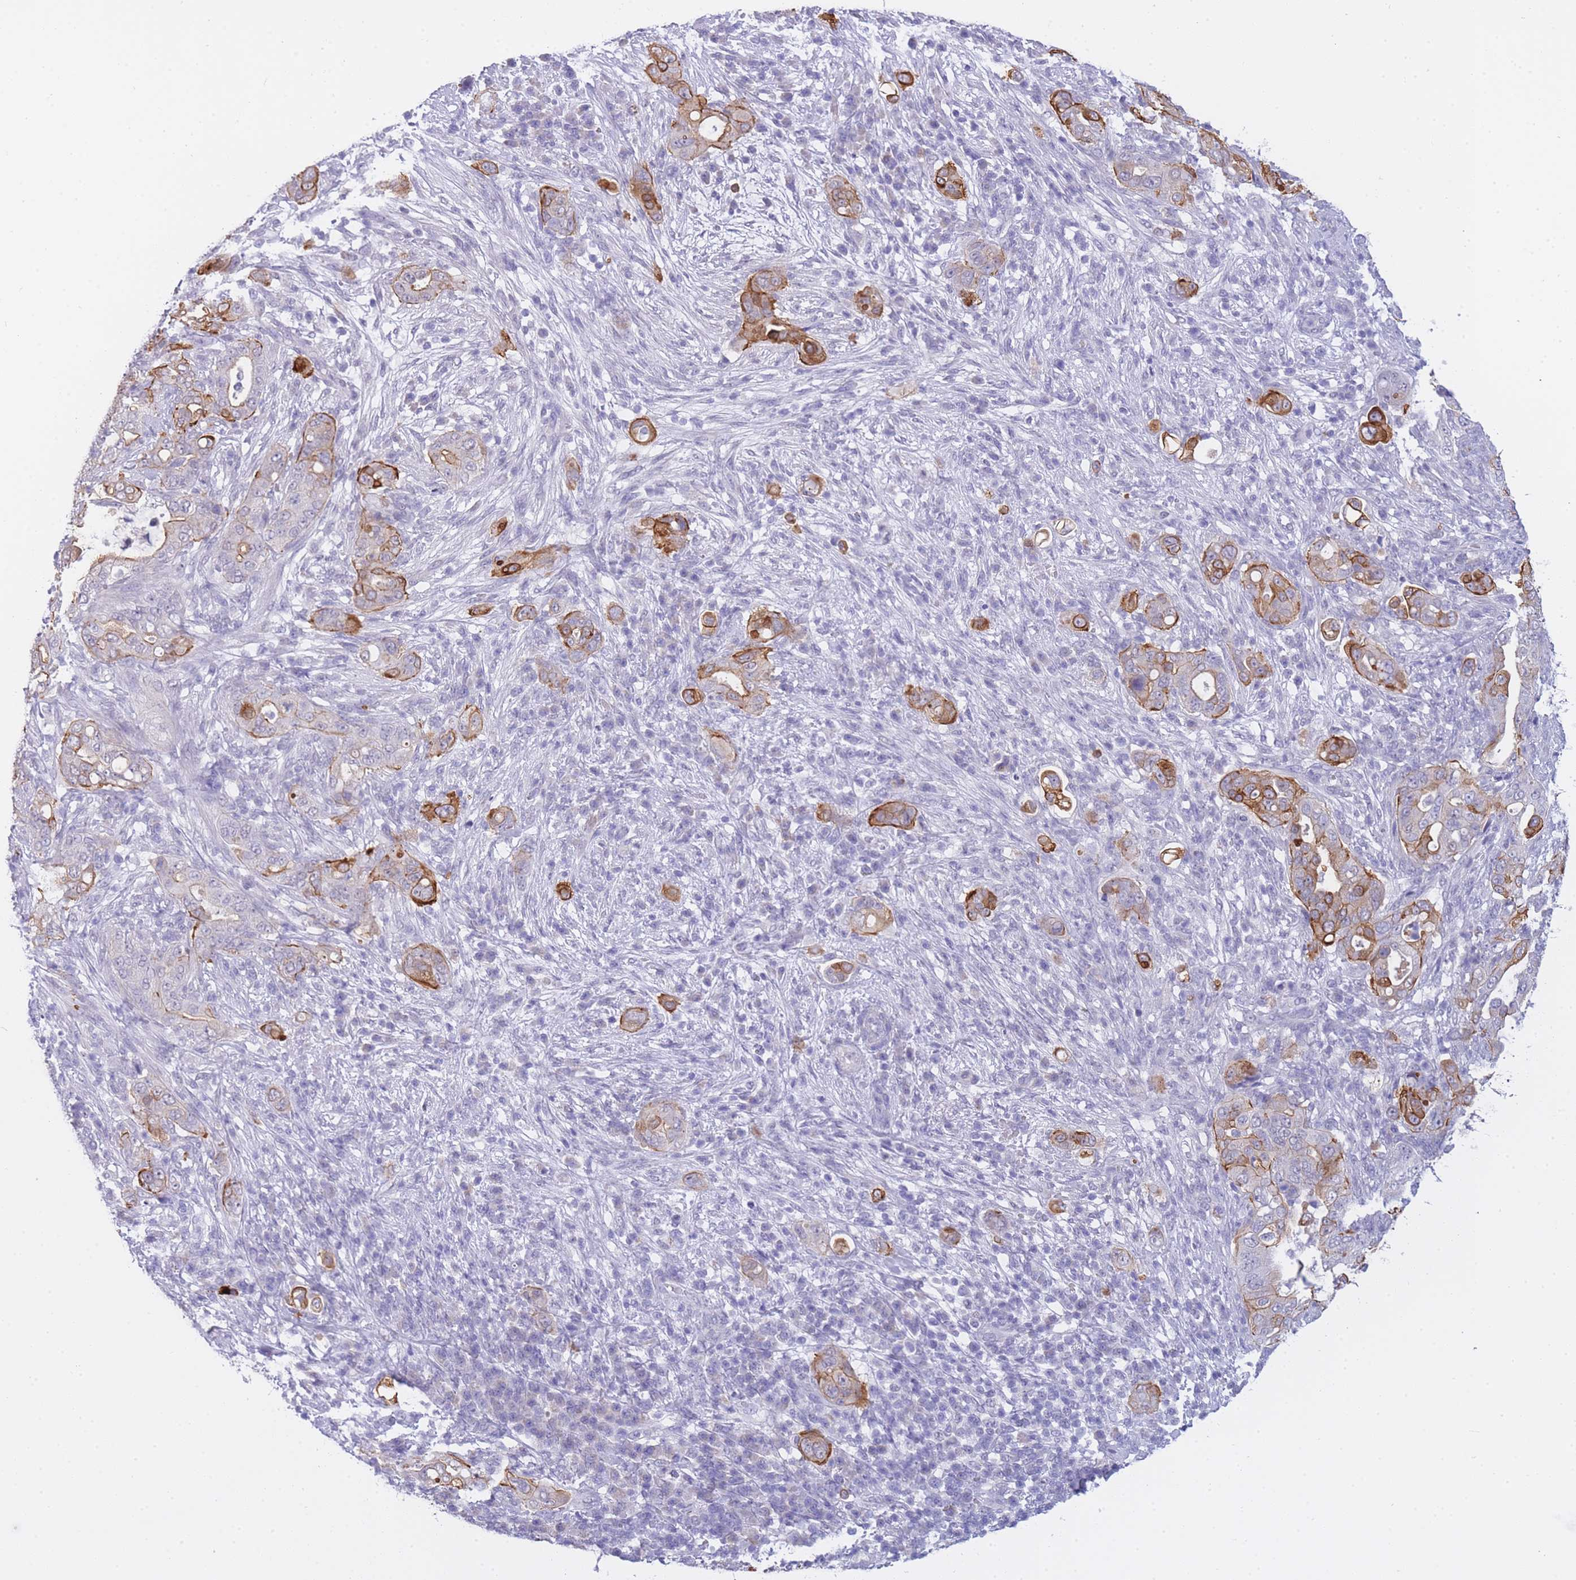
{"staining": {"intensity": "strong", "quantity": "25%-75%", "location": "cytoplasmic/membranous"}, "tissue": "pancreatic cancer", "cell_type": "Tumor cells", "image_type": "cancer", "snomed": [{"axis": "morphology", "description": "Adenocarcinoma, NOS"}, {"axis": "topography", "description": "Pancreas"}], "caption": "About 25%-75% of tumor cells in human pancreatic cancer demonstrate strong cytoplasmic/membranous protein expression as visualized by brown immunohistochemical staining.", "gene": "FRAT2", "patient": {"sex": "female", "age": 63}}